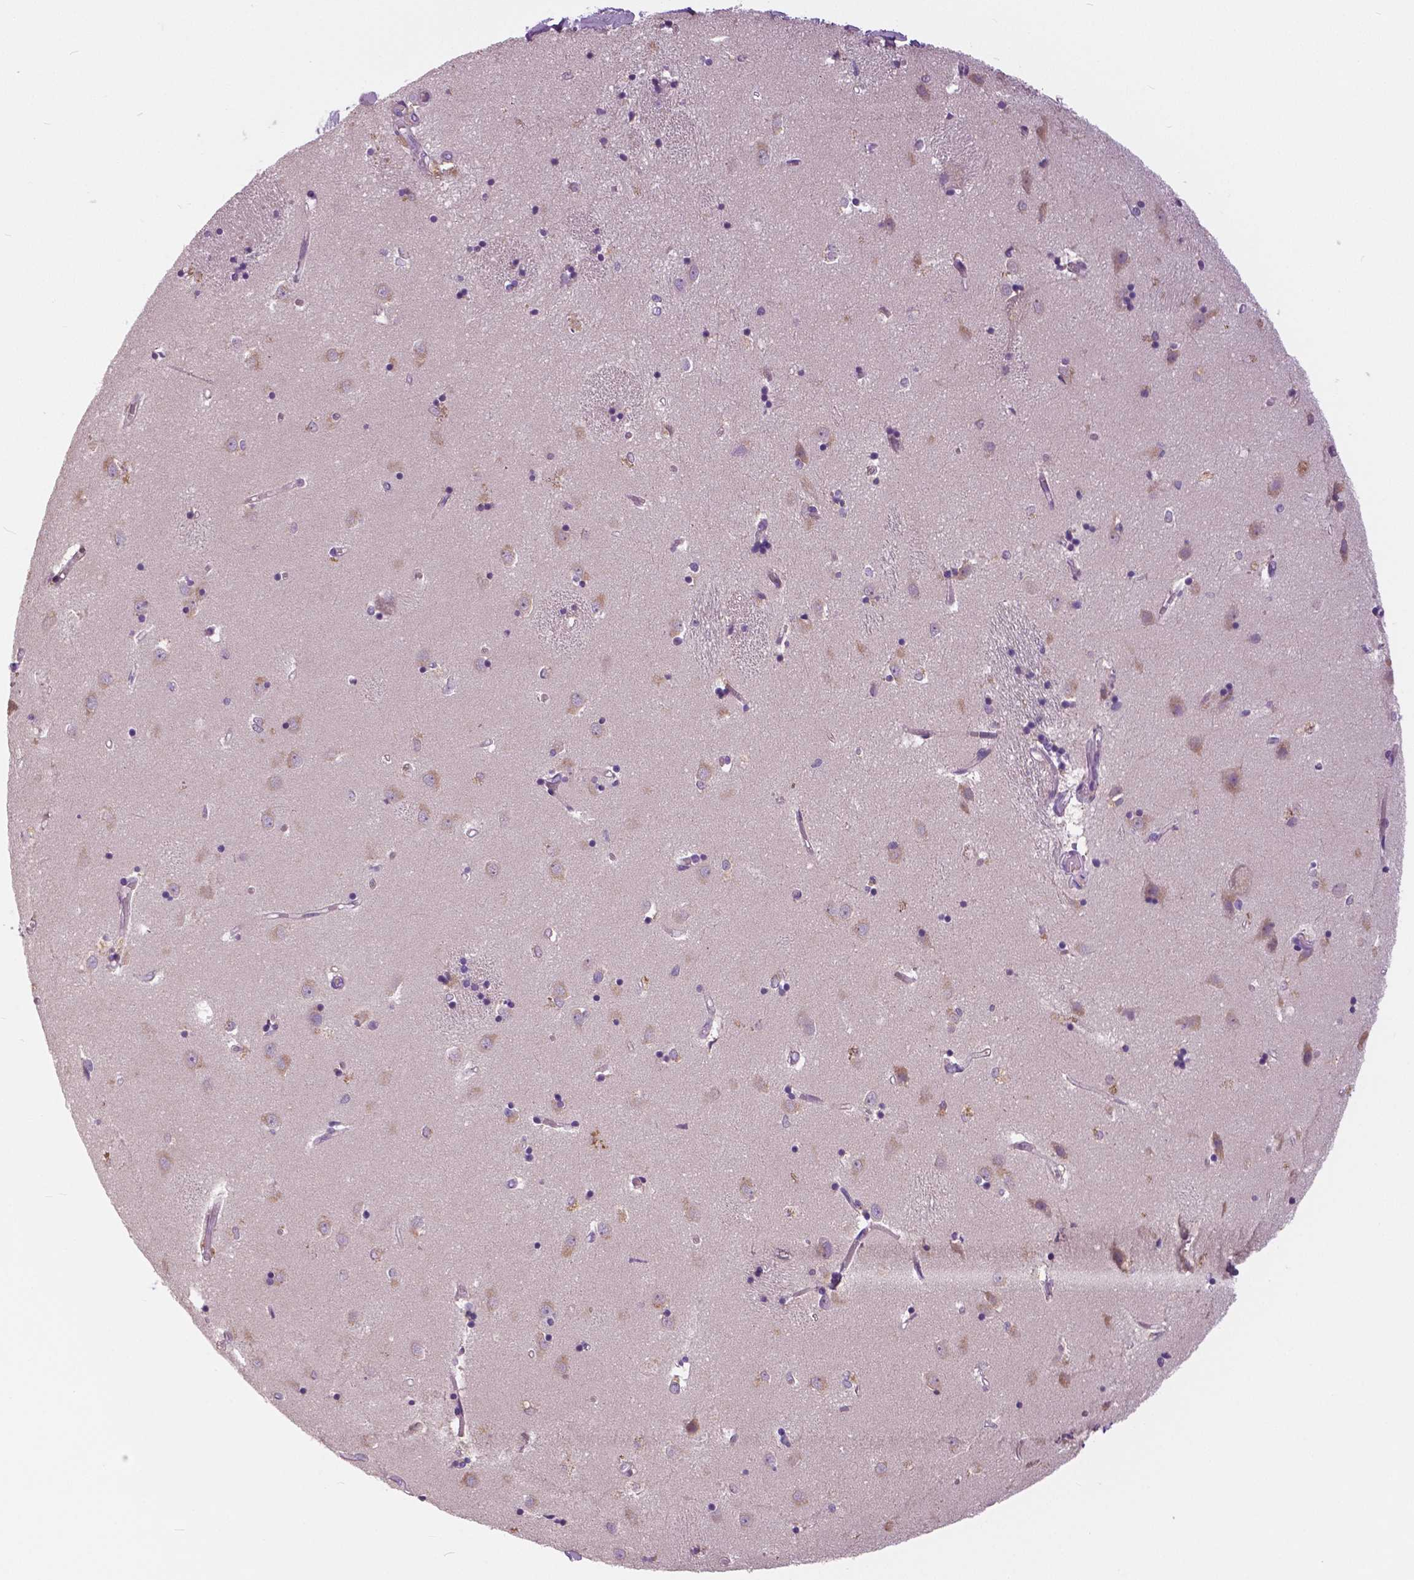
{"staining": {"intensity": "negative", "quantity": "none", "location": "none"}, "tissue": "caudate", "cell_type": "Glial cells", "image_type": "normal", "snomed": [{"axis": "morphology", "description": "Normal tissue, NOS"}, {"axis": "topography", "description": "Lateral ventricle wall"}], "caption": "Immunohistochemistry (IHC) of normal caudate reveals no positivity in glial cells. (DAB (3,3'-diaminobenzidine) immunohistochemistry (IHC) visualized using brightfield microscopy, high magnification).", "gene": "SERPINI1", "patient": {"sex": "male", "age": 54}}